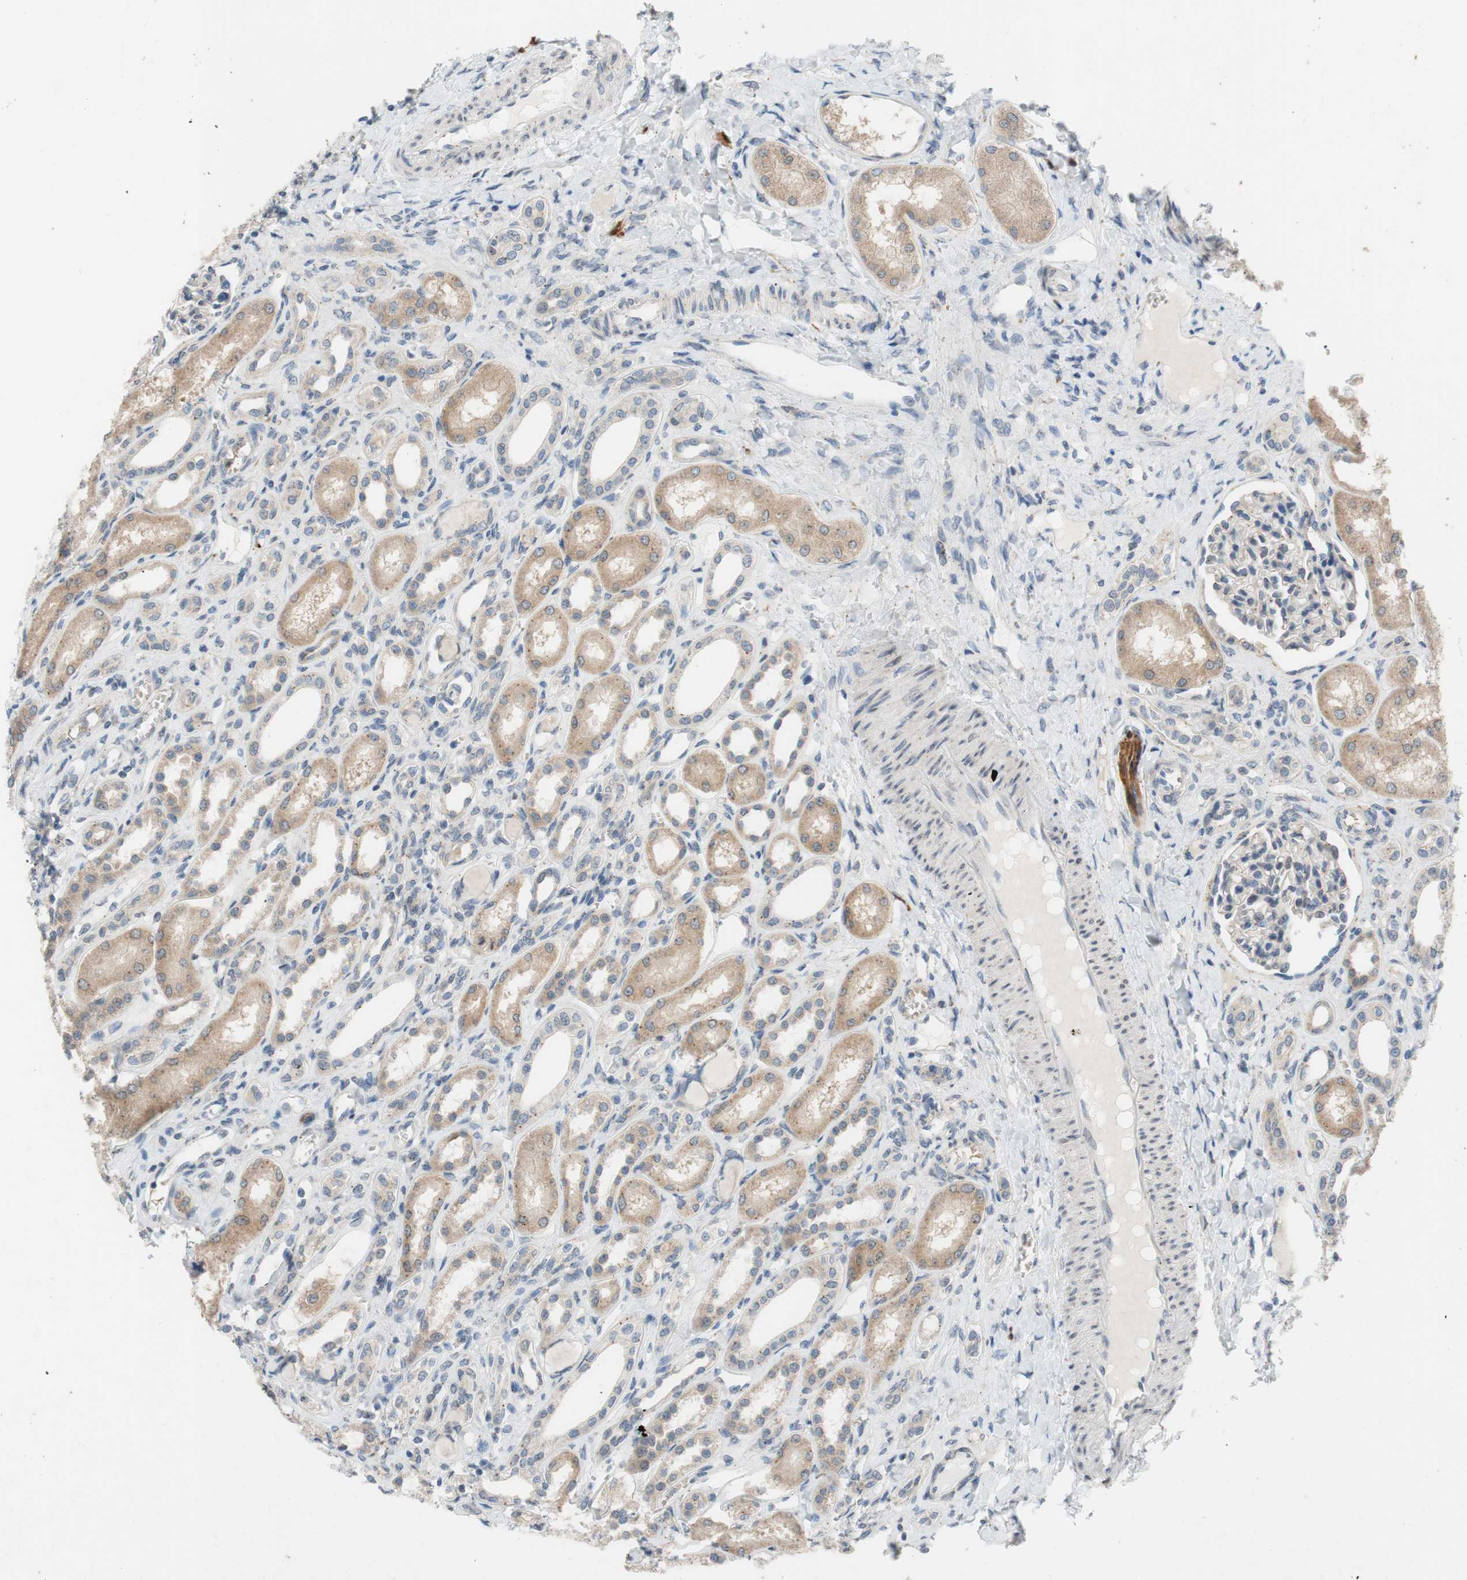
{"staining": {"intensity": "negative", "quantity": "none", "location": "none"}, "tissue": "kidney", "cell_type": "Cells in glomeruli", "image_type": "normal", "snomed": [{"axis": "morphology", "description": "Normal tissue, NOS"}, {"axis": "topography", "description": "Kidney"}], "caption": "The micrograph demonstrates no significant expression in cells in glomeruli of kidney. Nuclei are stained in blue.", "gene": "ADD2", "patient": {"sex": "male", "age": 7}}